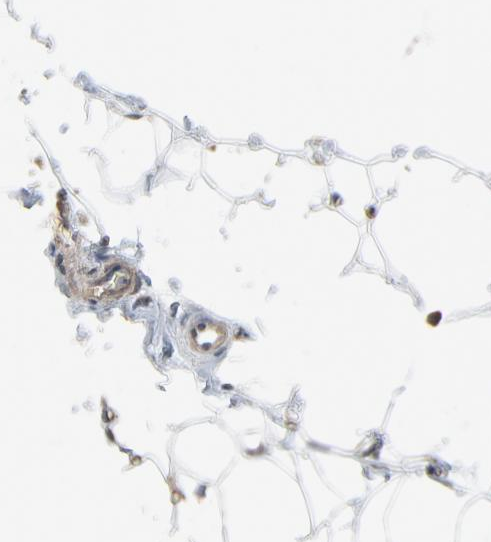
{"staining": {"intensity": "moderate", "quantity": ">75%", "location": "nuclear"}, "tissue": "adipose tissue", "cell_type": "Adipocytes", "image_type": "normal", "snomed": [{"axis": "morphology", "description": "Normal tissue, NOS"}, {"axis": "topography", "description": "Soft tissue"}], "caption": "This histopathology image reveals immunohistochemistry staining of benign adipose tissue, with medium moderate nuclear expression in approximately >75% of adipocytes.", "gene": "SOX6", "patient": {"sex": "male", "age": 26}}